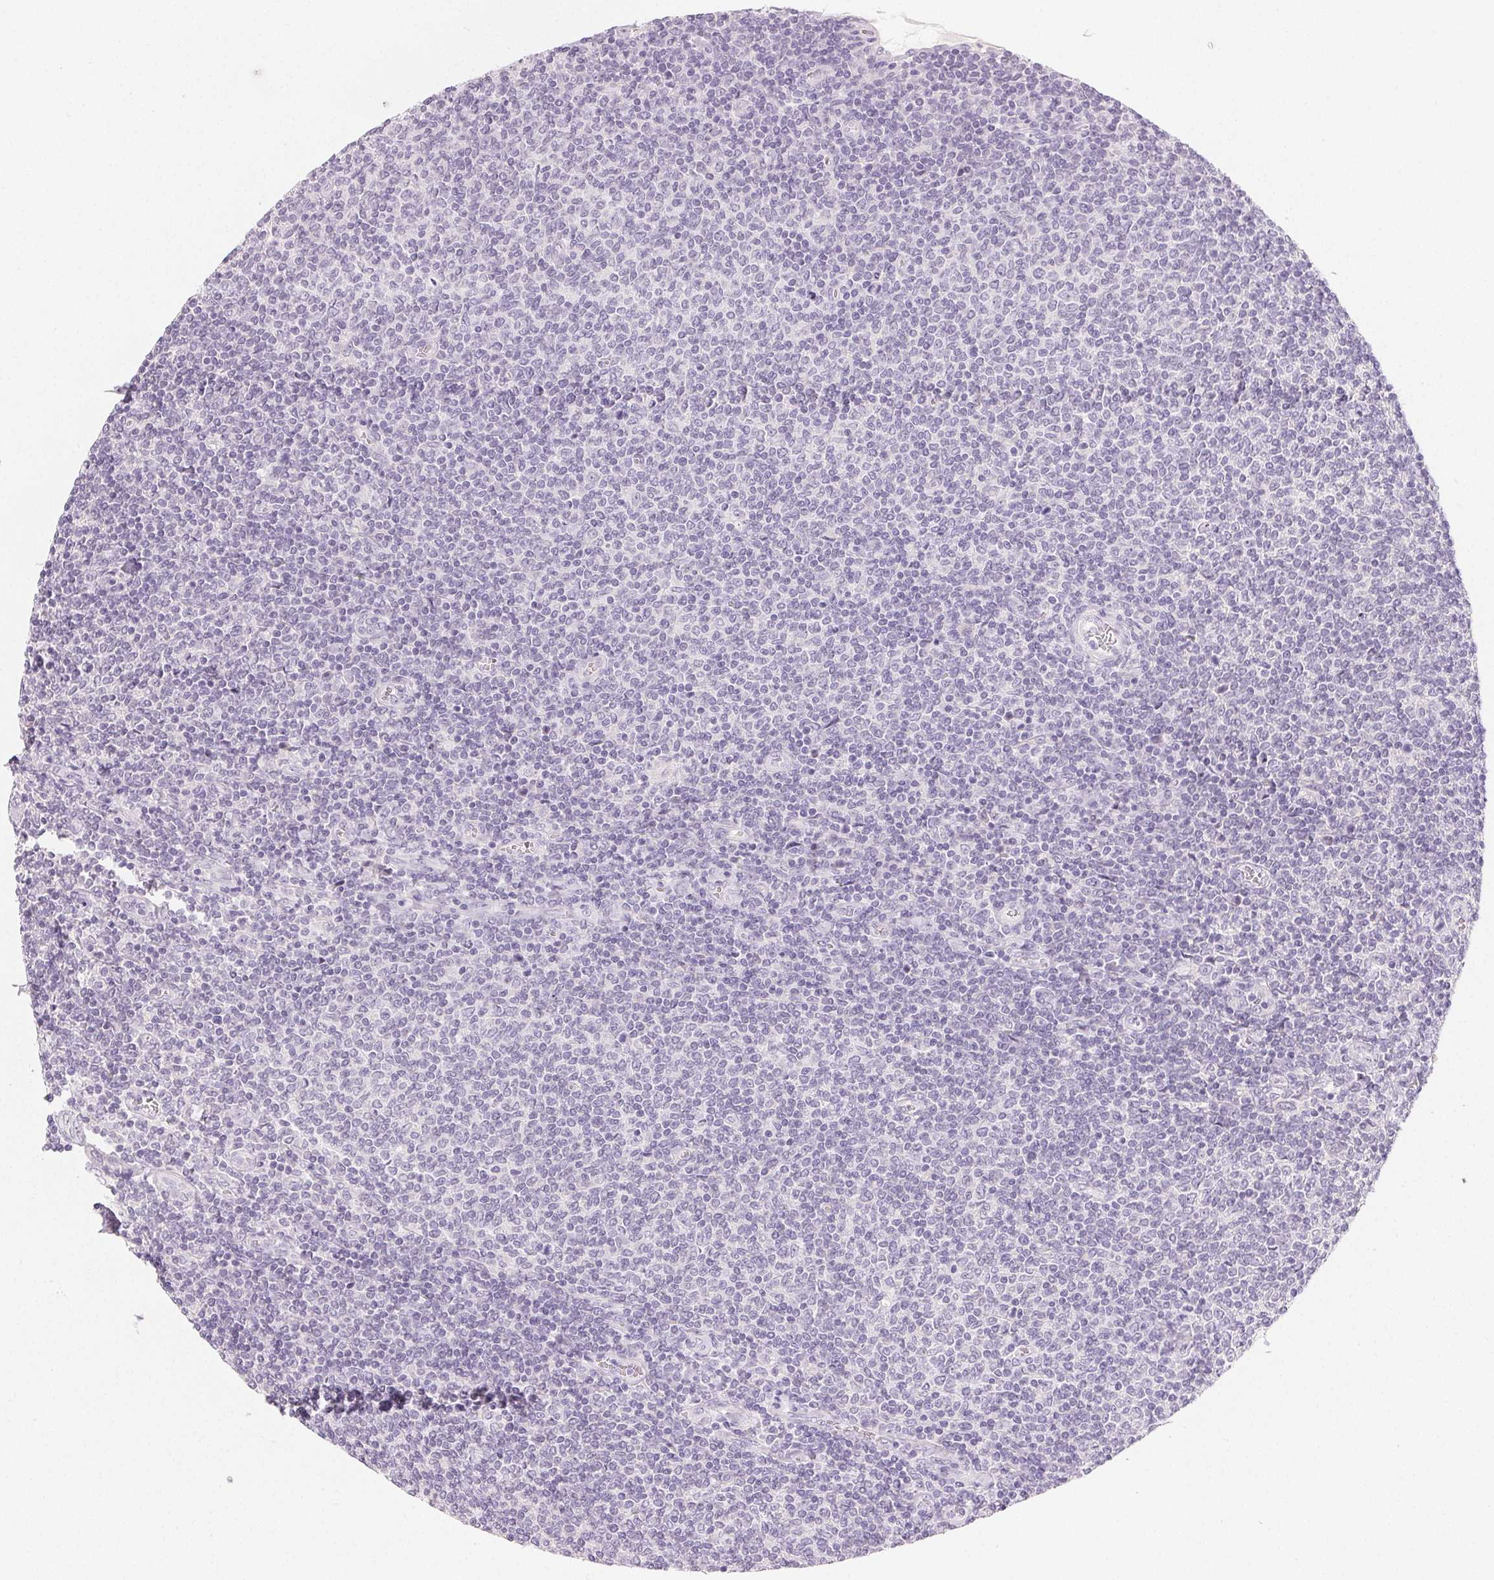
{"staining": {"intensity": "negative", "quantity": "none", "location": "none"}, "tissue": "lymphoma", "cell_type": "Tumor cells", "image_type": "cancer", "snomed": [{"axis": "morphology", "description": "Malignant lymphoma, non-Hodgkin's type, Low grade"}, {"axis": "topography", "description": "Lymph node"}], "caption": "Tumor cells show no significant expression in malignant lymphoma, non-Hodgkin's type (low-grade).", "gene": "MIOX", "patient": {"sex": "male", "age": 52}}